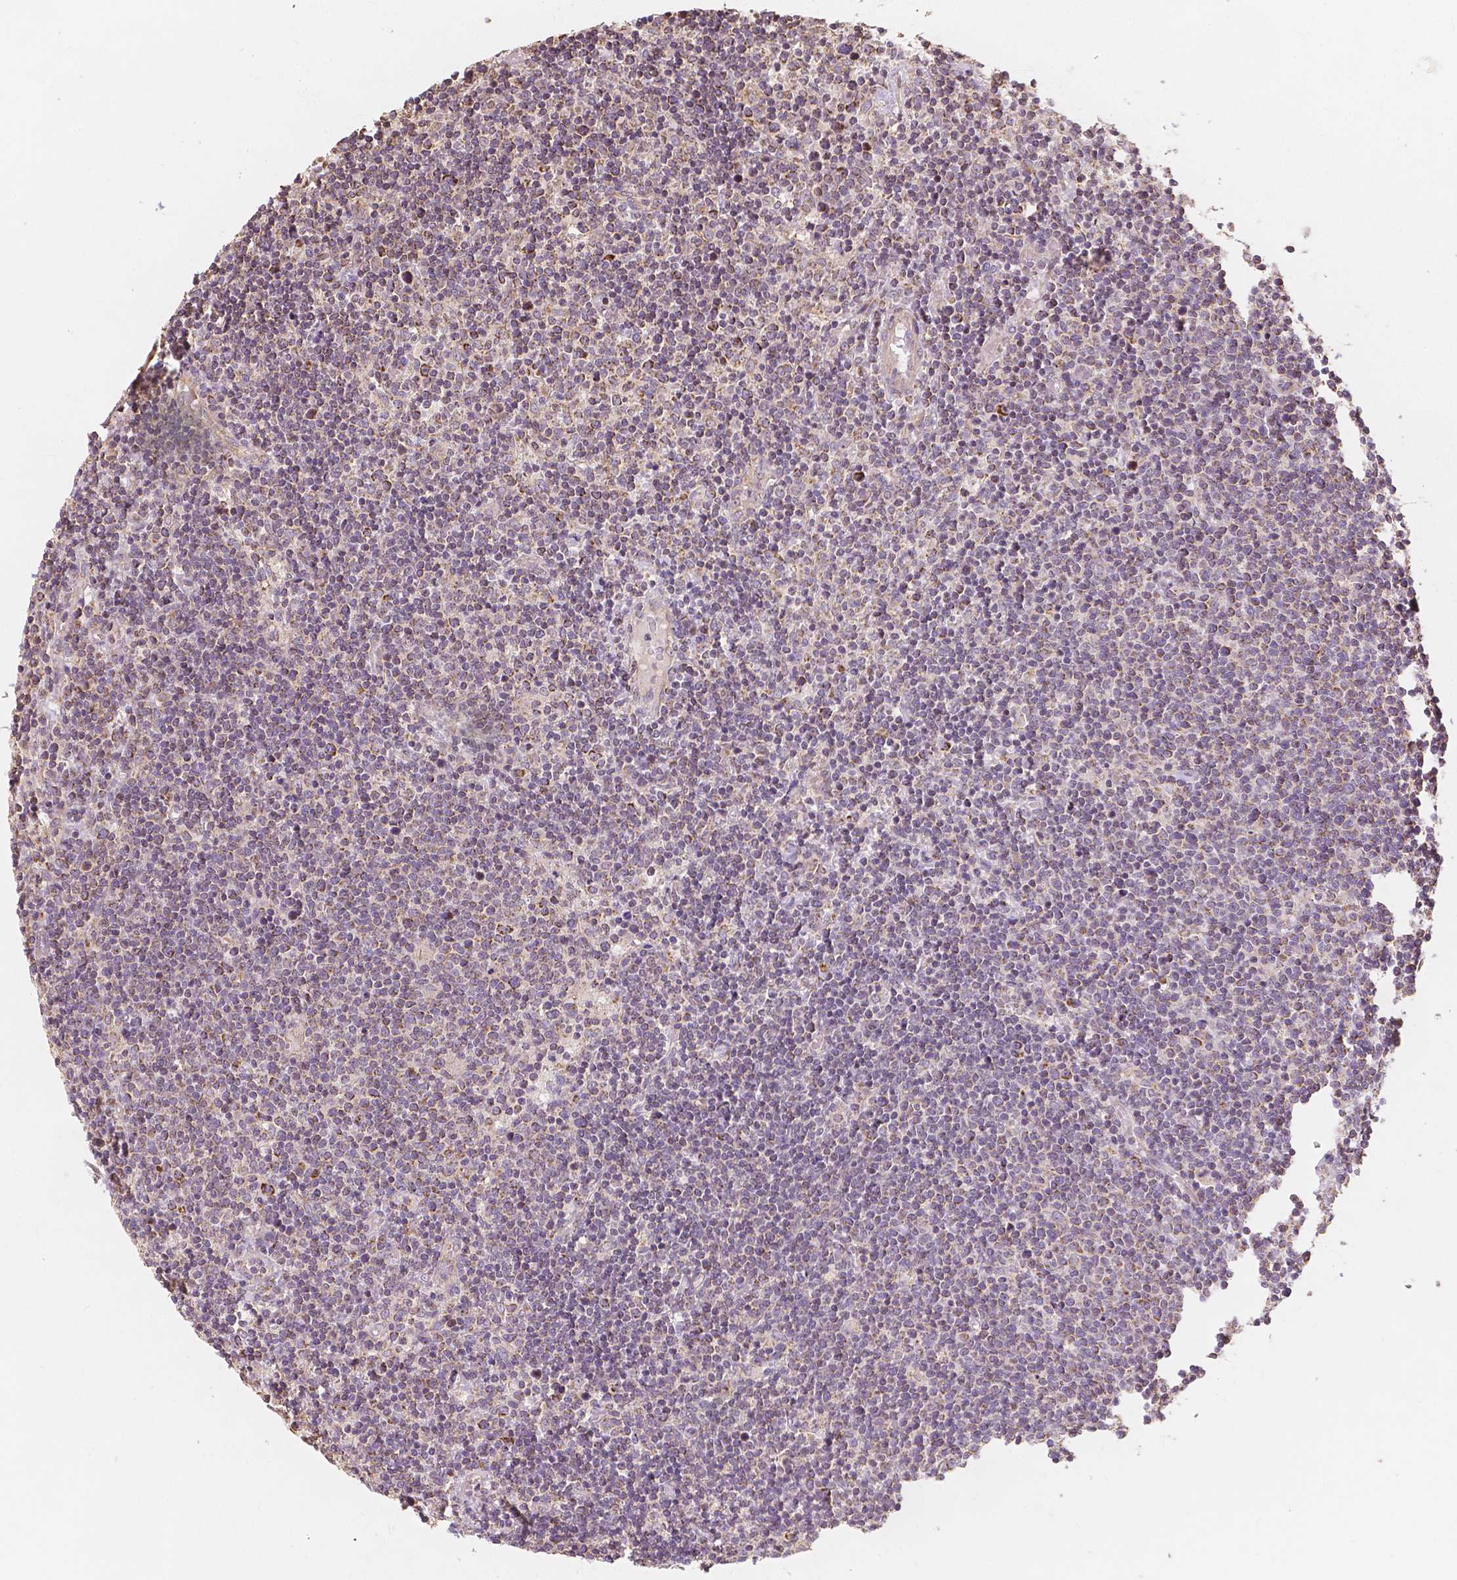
{"staining": {"intensity": "weak", "quantity": "25%-75%", "location": "cytoplasmic/membranous"}, "tissue": "lymphoma", "cell_type": "Tumor cells", "image_type": "cancer", "snomed": [{"axis": "morphology", "description": "Malignant lymphoma, non-Hodgkin's type, High grade"}, {"axis": "topography", "description": "Lymph node"}], "caption": "Human high-grade malignant lymphoma, non-Hodgkin's type stained for a protein (brown) exhibits weak cytoplasmic/membranous positive staining in approximately 25%-75% of tumor cells.", "gene": "PEX26", "patient": {"sex": "male", "age": 61}}